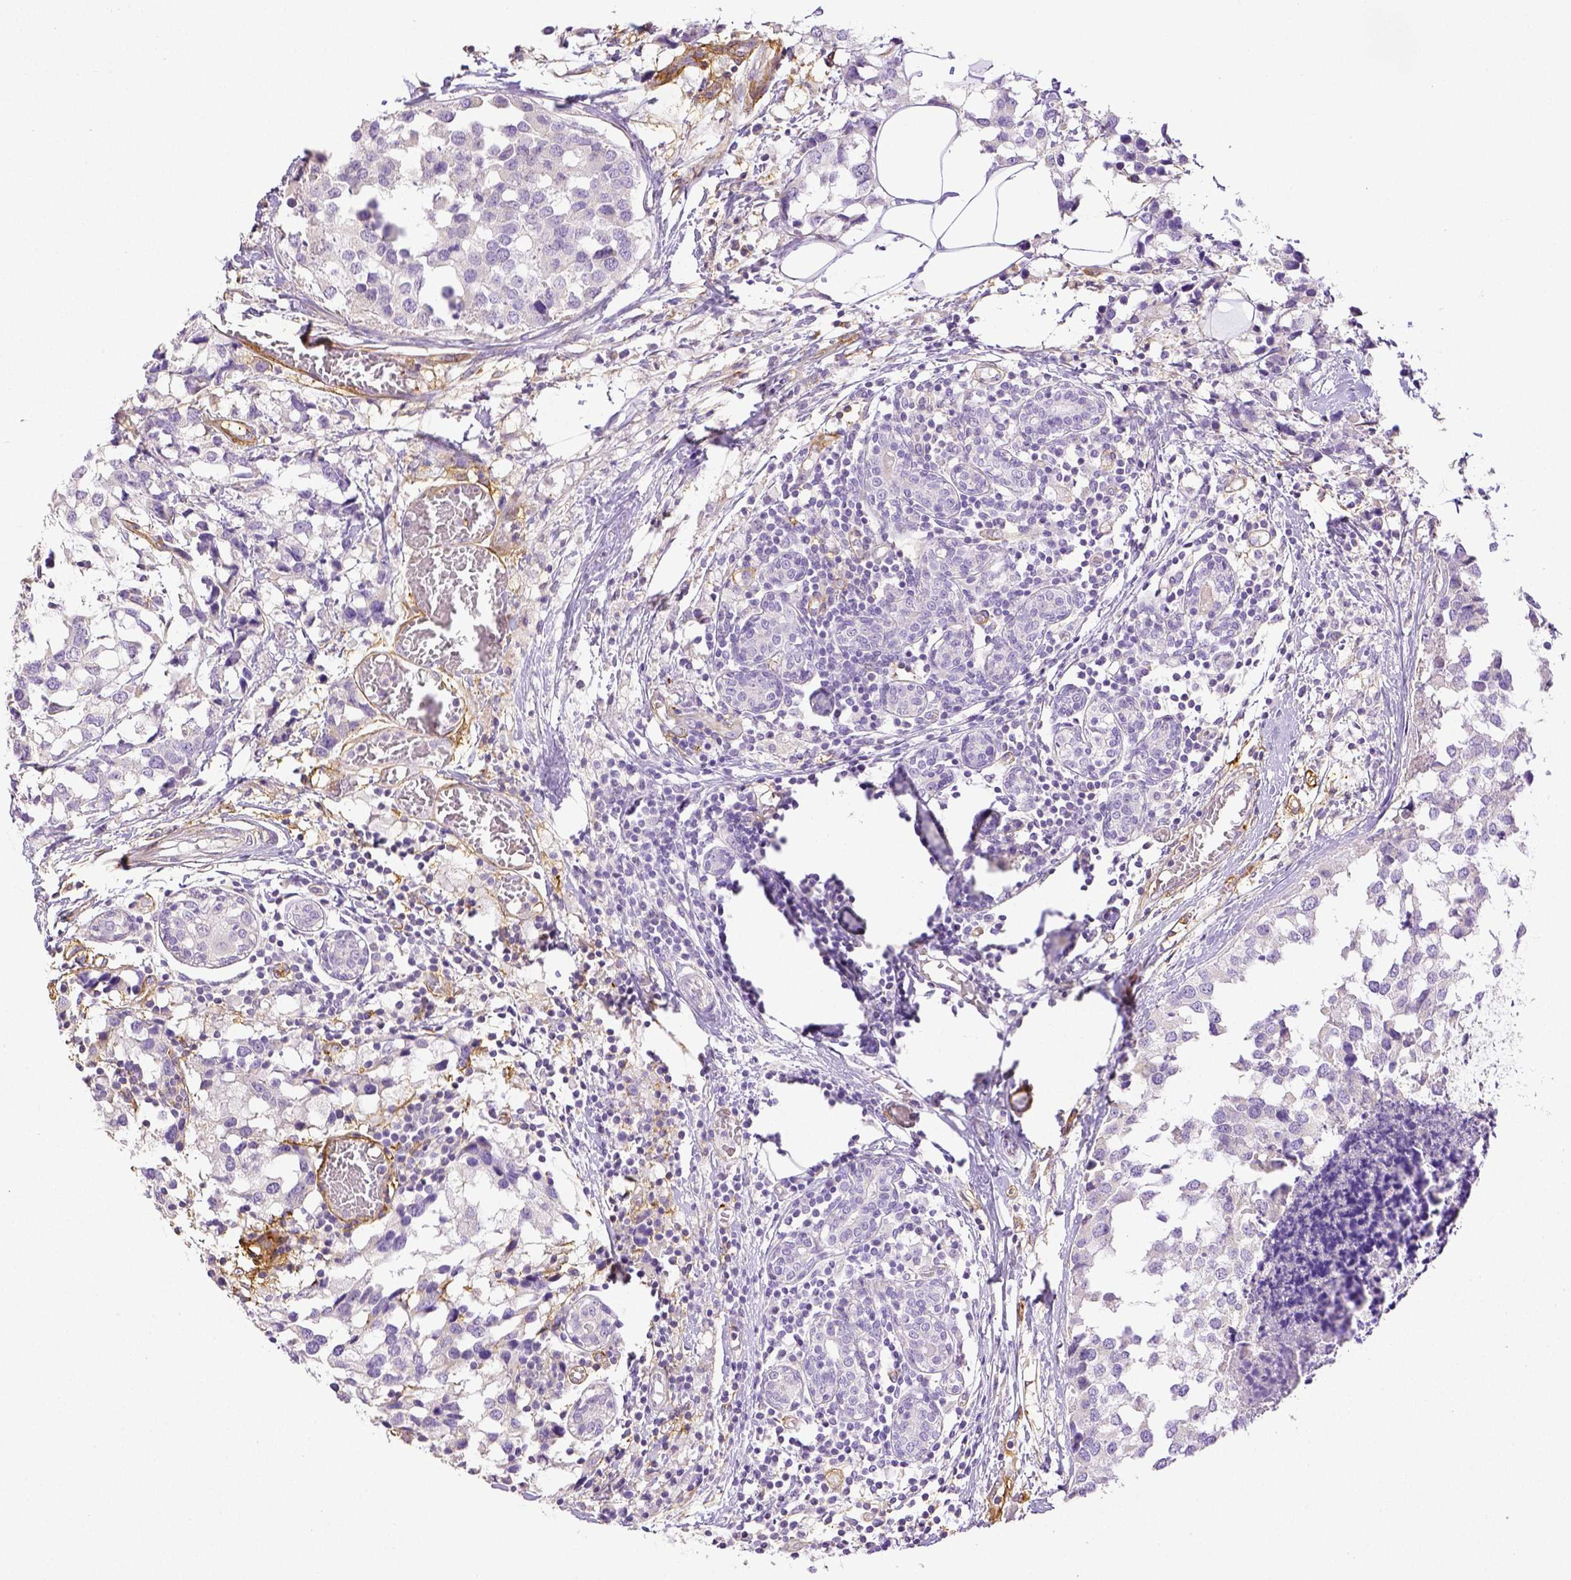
{"staining": {"intensity": "negative", "quantity": "none", "location": "none"}, "tissue": "breast cancer", "cell_type": "Tumor cells", "image_type": "cancer", "snomed": [{"axis": "morphology", "description": "Lobular carcinoma"}, {"axis": "topography", "description": "Breast"}], "caption": "DAB immunohistochemical staining of breast lobular carcinoma shows no significant staining in tumor cells.", "gene": "THY1", "patient": {"sex": "female", "age": 59}}